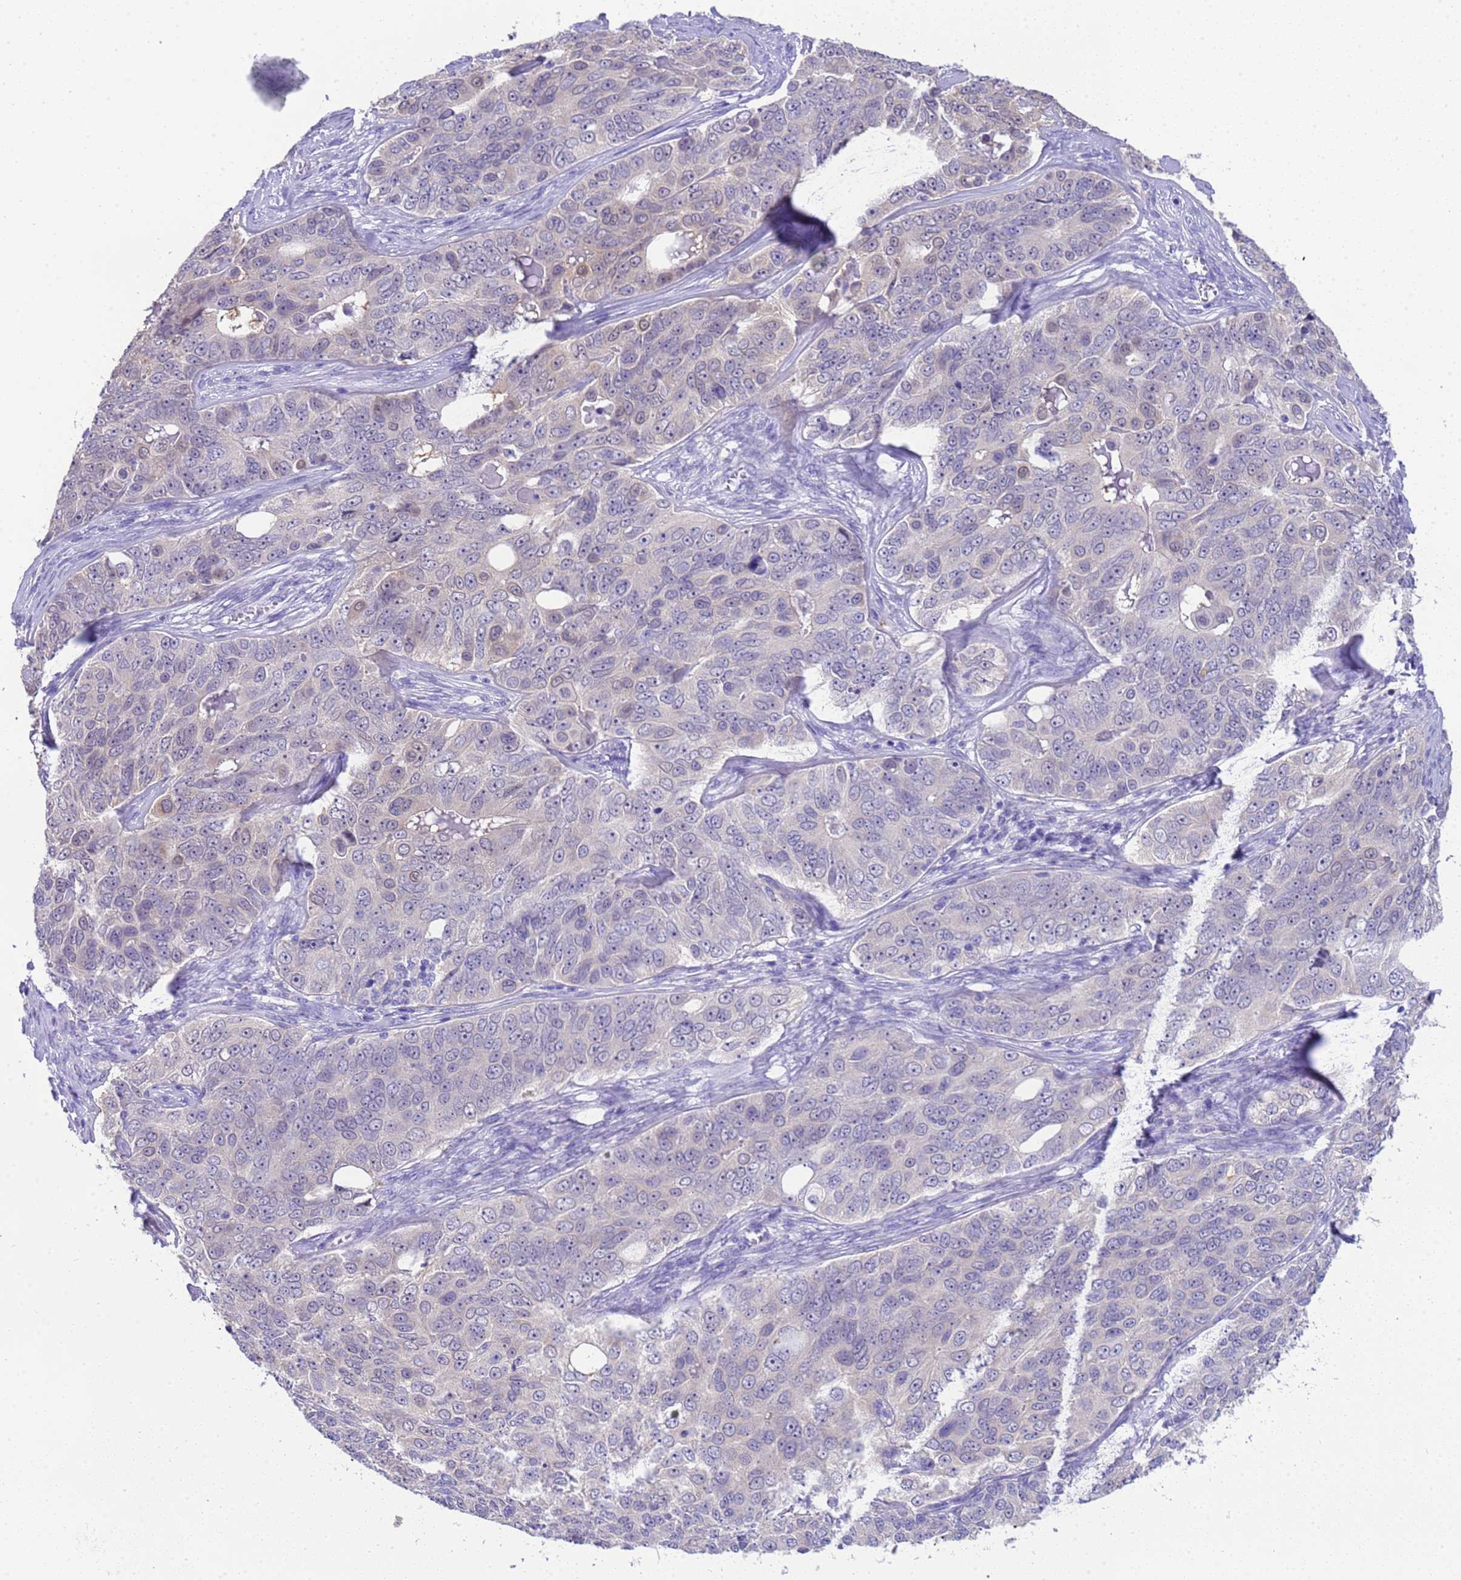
{"staining": {"intensity": "weak", "quantity": "<25%", "location": "cytoplasmic/membranous"}, "tissue": "ovarian cancer", "cell_type": "Tumor cells", "image_type": "cancer", "snomed": [{"axis": "morphology", "description": "Carcinoma, endometroid"}, {"axis": "topography", "description": "Ovary"}], "caption": "The IHC image has no significant expression in tumor cells of endometroid carcinoma (ovarian) tissue.", "gene": "USP38", "patient": {"sex": "female", "age": 51}}